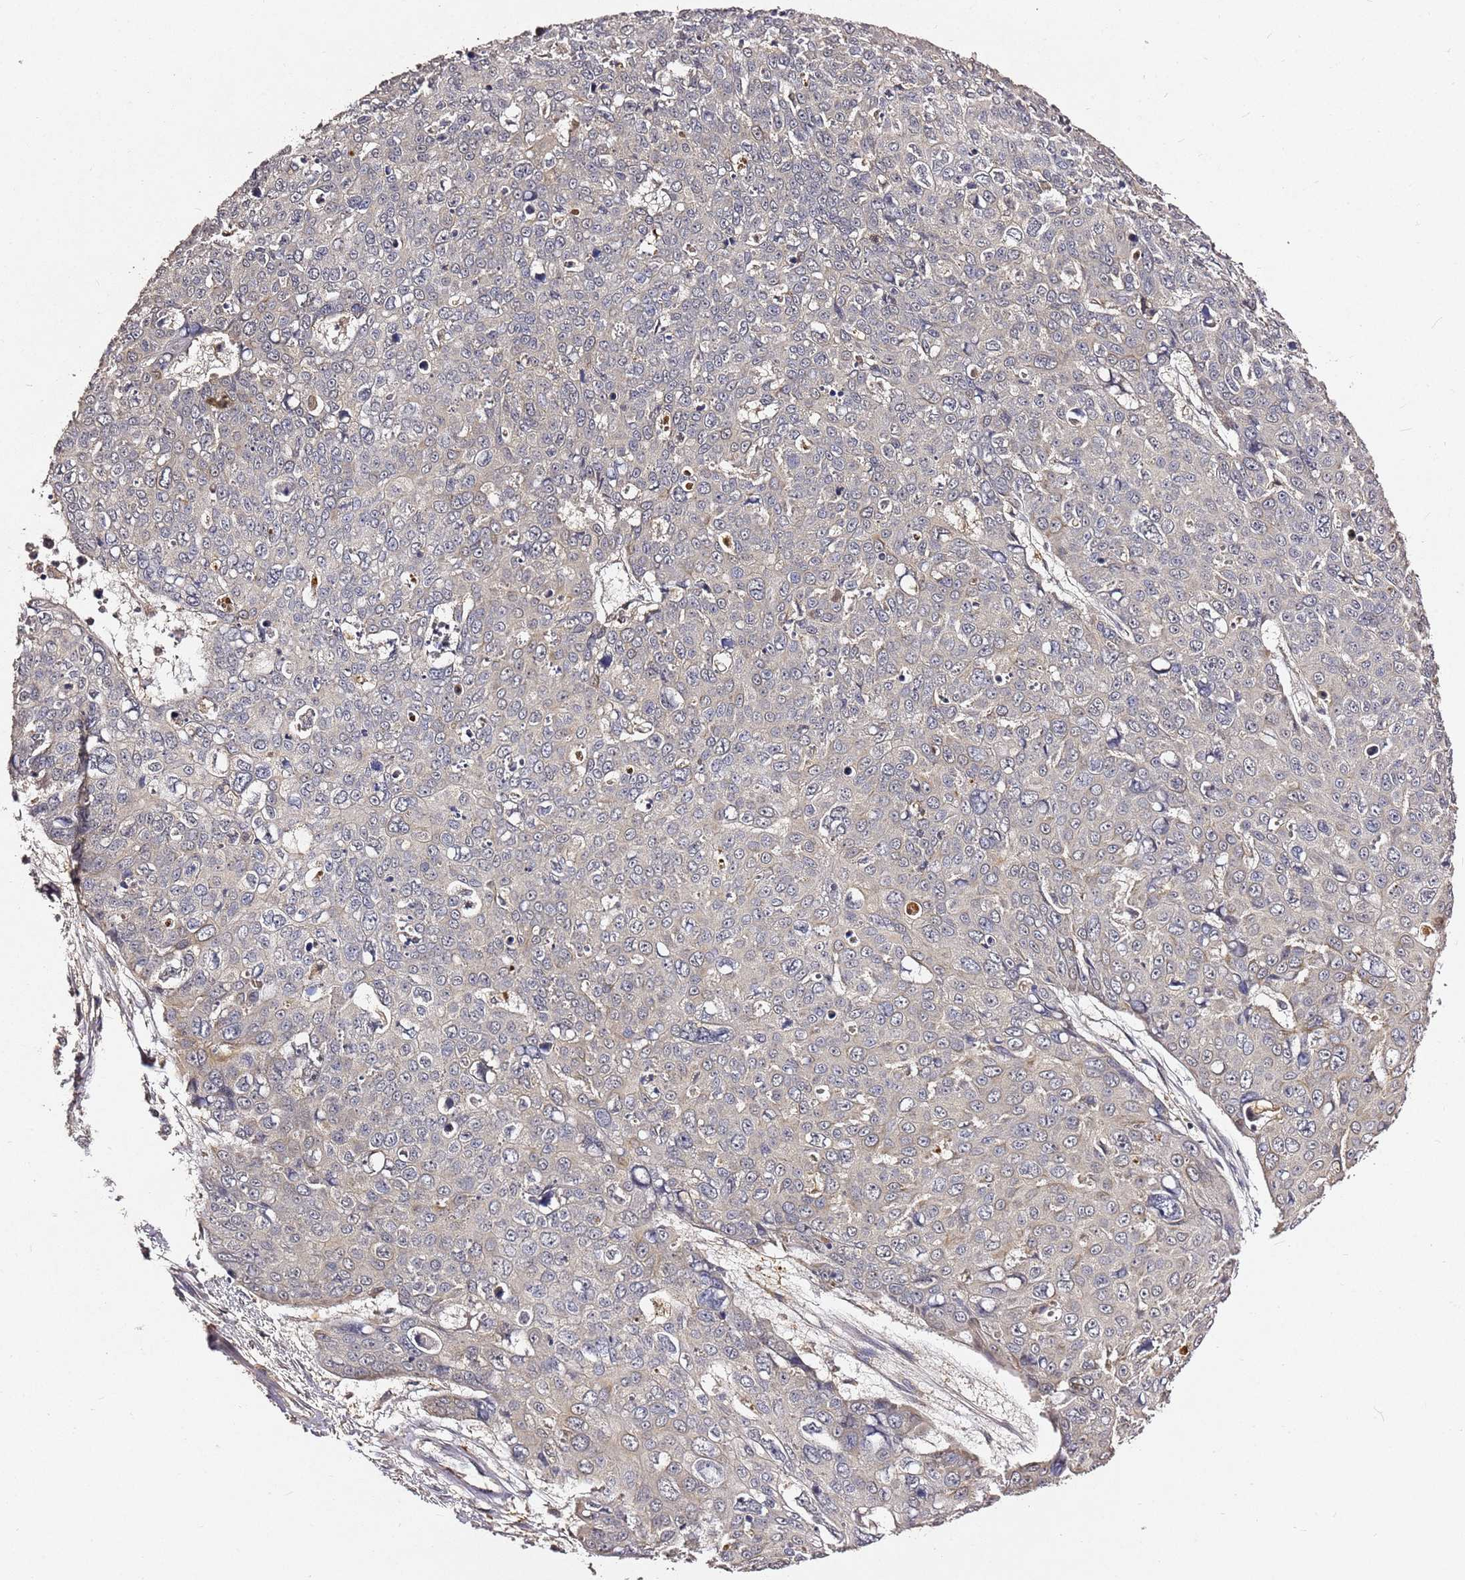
{"staining": {"intensity": "negative", "quantity": "none", "location": "none"}, "tissue": "skin cancer", "cell_type": "Tumor cells", "image_type": "cancer", "snomed": [{"axis": "morphology", "description": "Squamous cell carcinoma, NOS"}, {"axis": "topography", "description": "Skin"}], "caption": "Human skin cancer stained for a protein using immunohistochemistry (IHC) shows no positivity in tumor cells.", "gene": "C6orf136", "patient": {"sex": "male", "age": 71}}